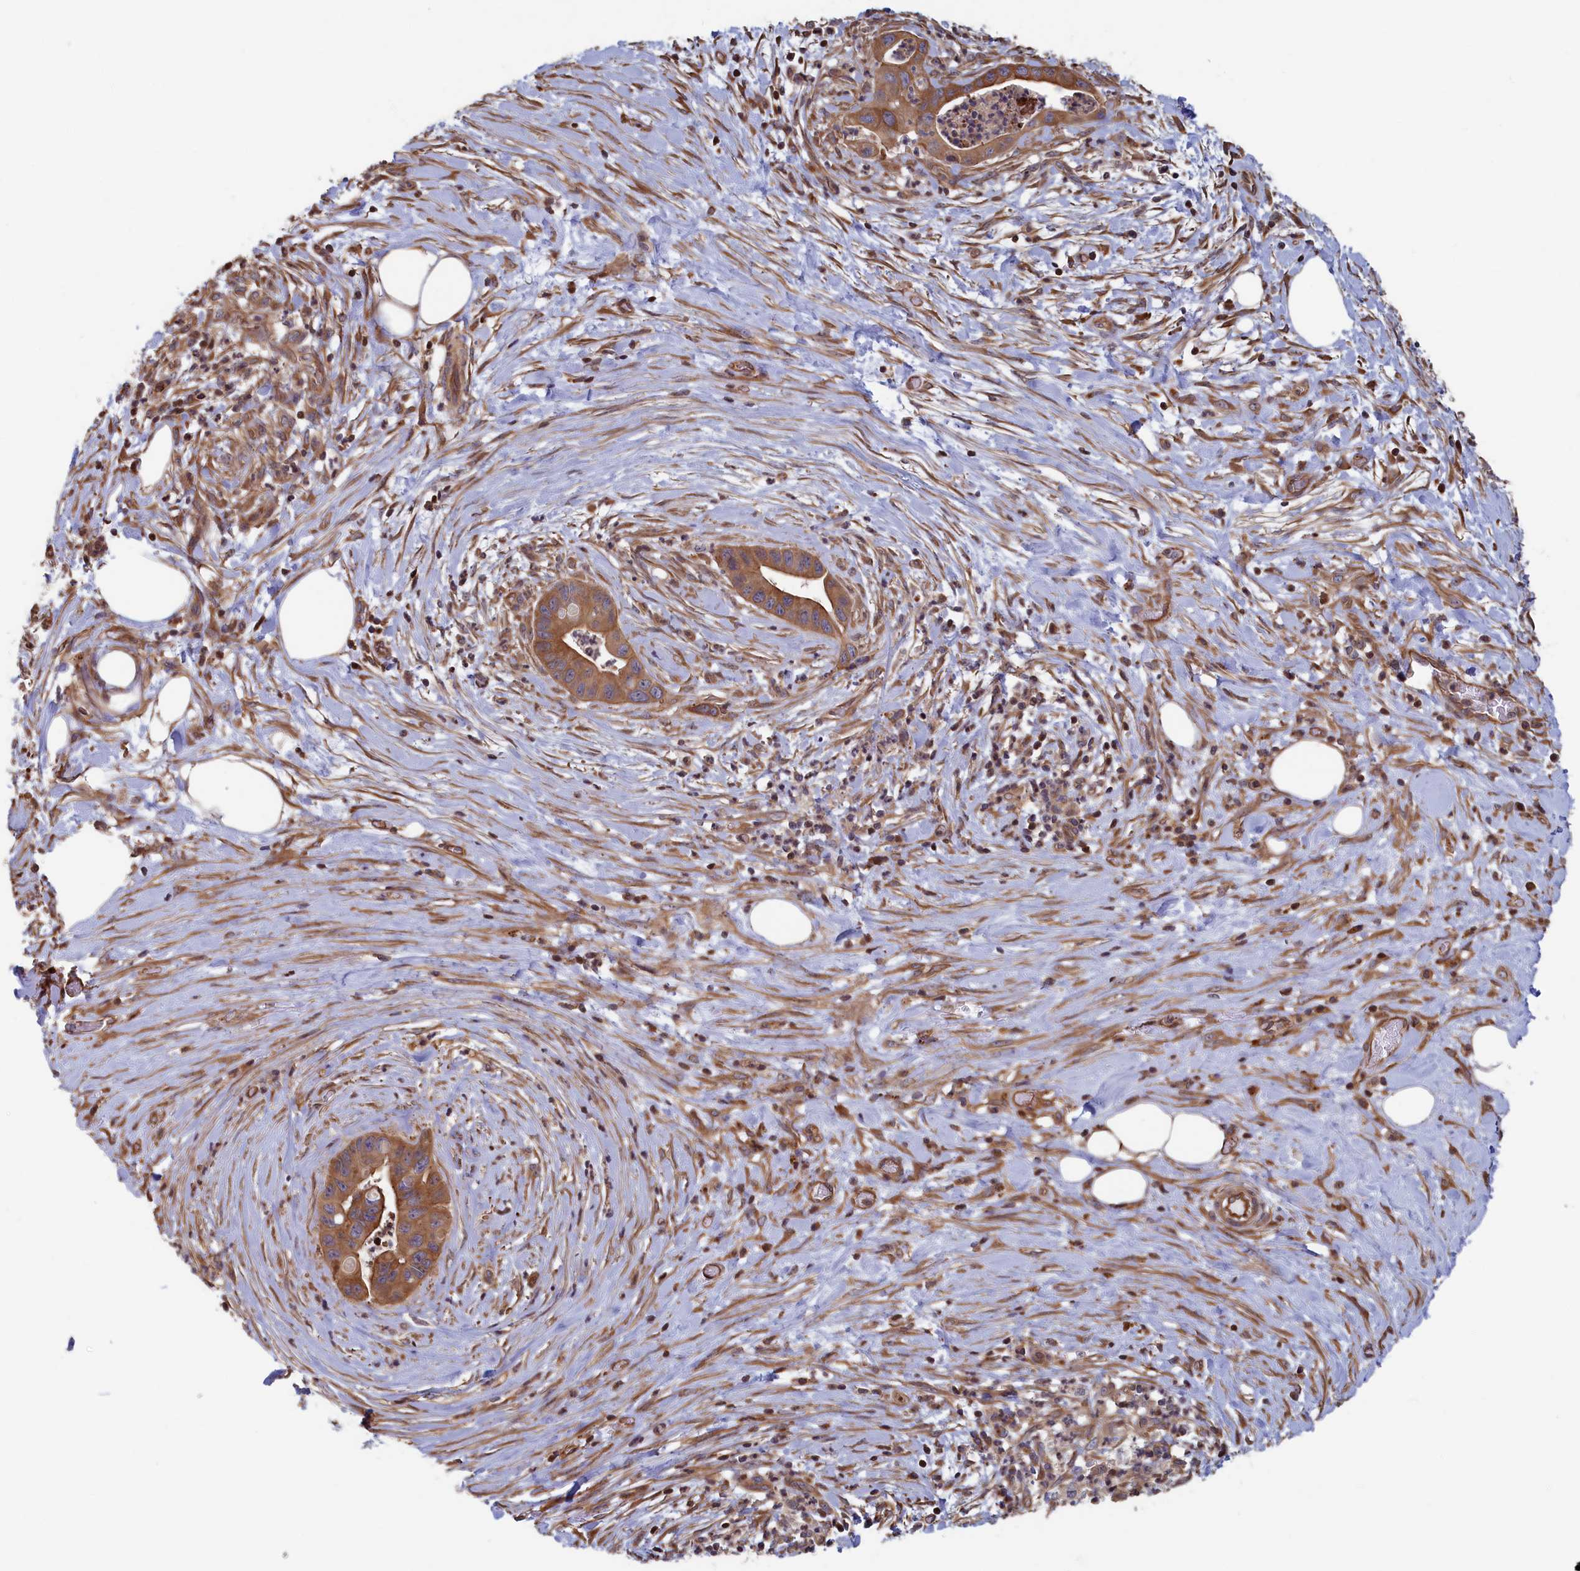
{"staining": {"intensity": "moderate", "quantity": ">75%", "location": "cytoplasmic/membranous"}, "tissue": "pancreatic cancer", "cell_type": "Tumor cells", "image_type": "cancer", "snomed": [{"axis": "morphology", "description": "Adenocarcinoma, NOS"}, {"axis": "topography", "description": "Pancreas"}], "caption": "Adenocarcinoma (pancreatic) stained for a protein (brown) demonstrates moderate cytoplasmic/membranous positive expression in about >75% of tumor cells.", "gene": "RILPL1", "patient": {"sex": "male", "age": 73}}